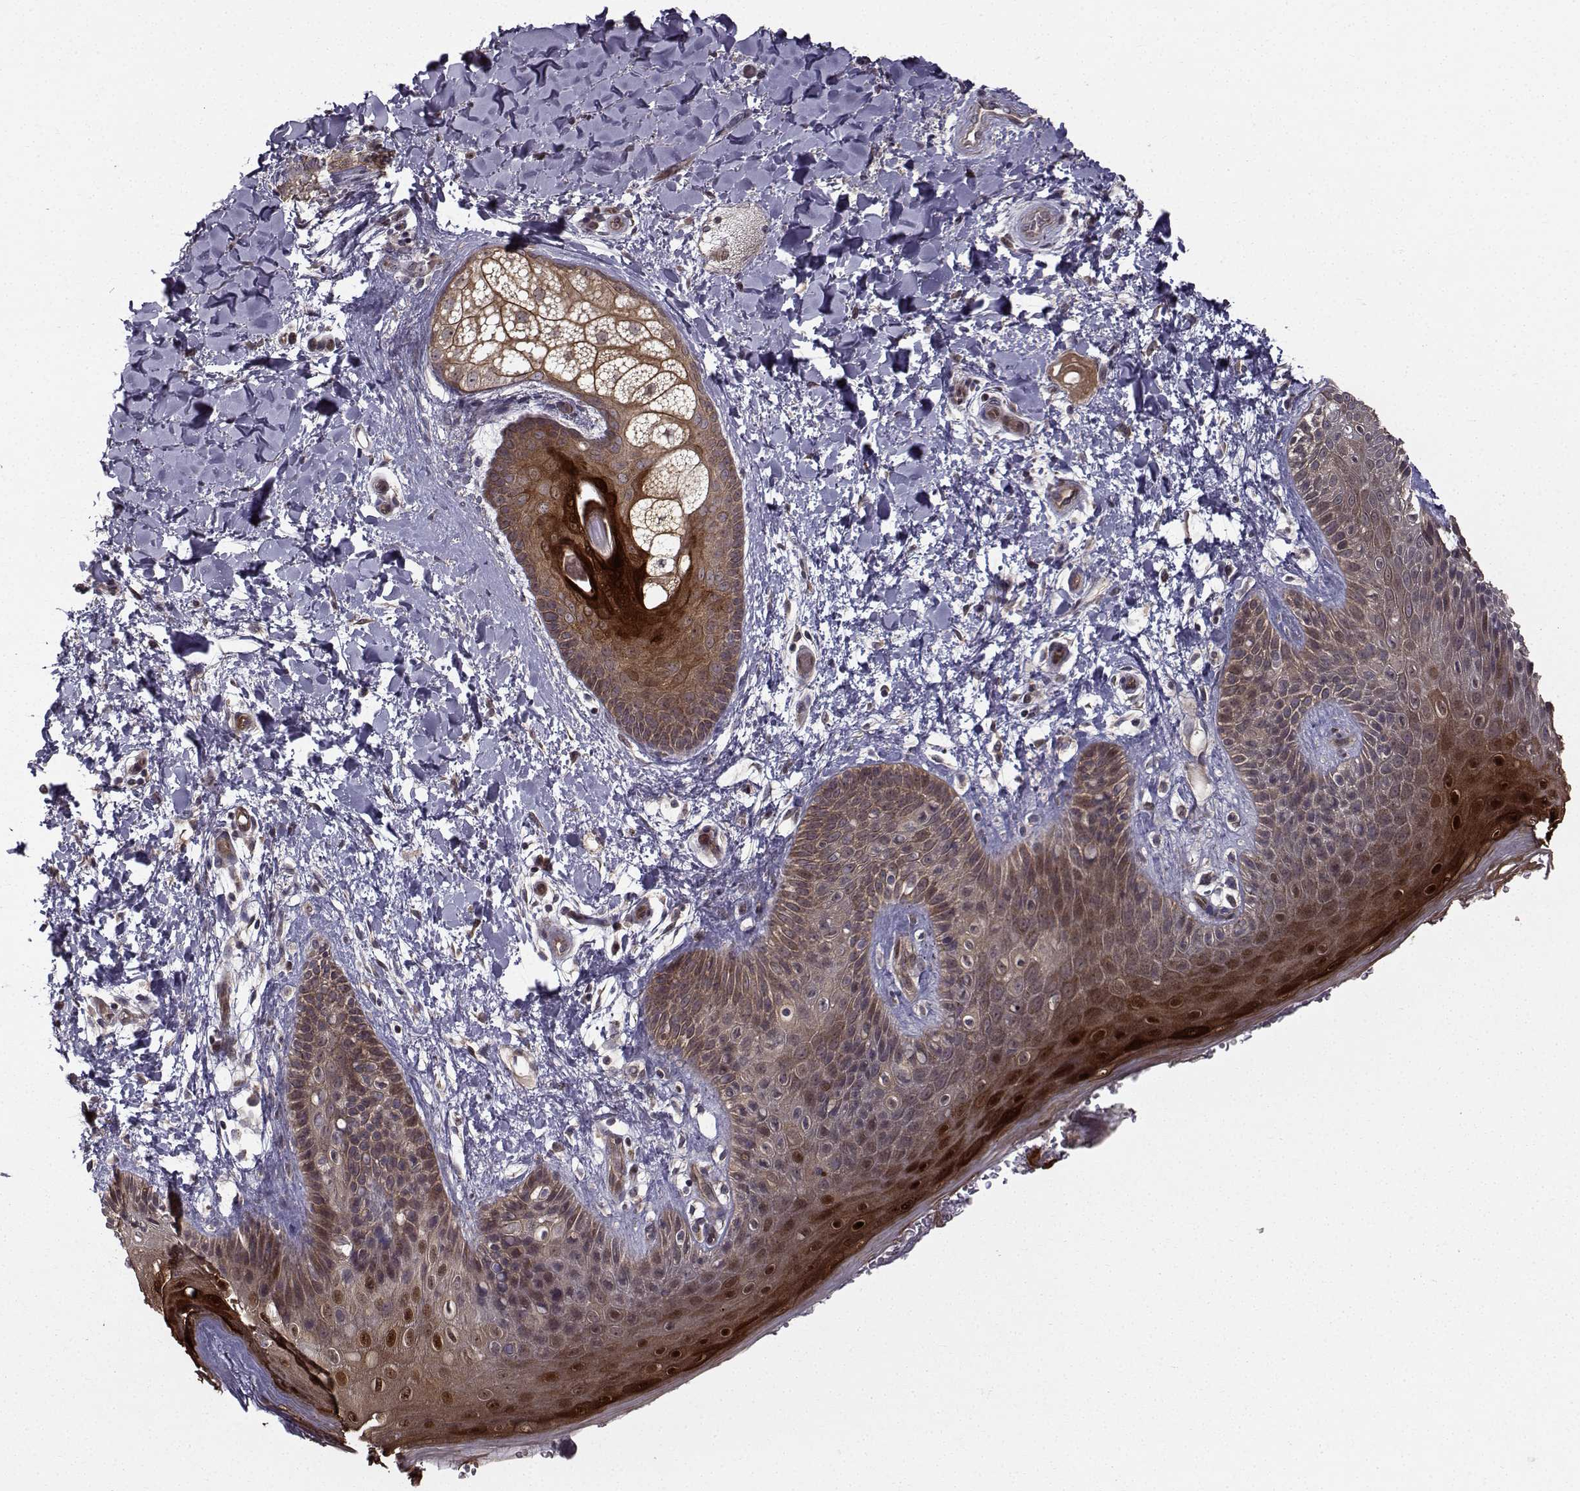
{"staining": {"intensity": "strong", "quantity": "<25%", "location": "cytoplasmic/membranous"}, "tissue": "skin", "cell_type": "Epidermal cells", "image_type": "normal", "snomed": [{"axis": "morphology", "description": "Normal tissue, NOS"}, {"axis": "topography", "description": "Anal"}], "caption": "This image displays unremarkable skin stained with IHC to label a protein in brown. The cytoplasmic/membranous of epidermal cells show strong positivity for the protein. Nuclei are counter-stained blue.", "gene": "APC", "patient": {"sex": "male", "age": 36}}